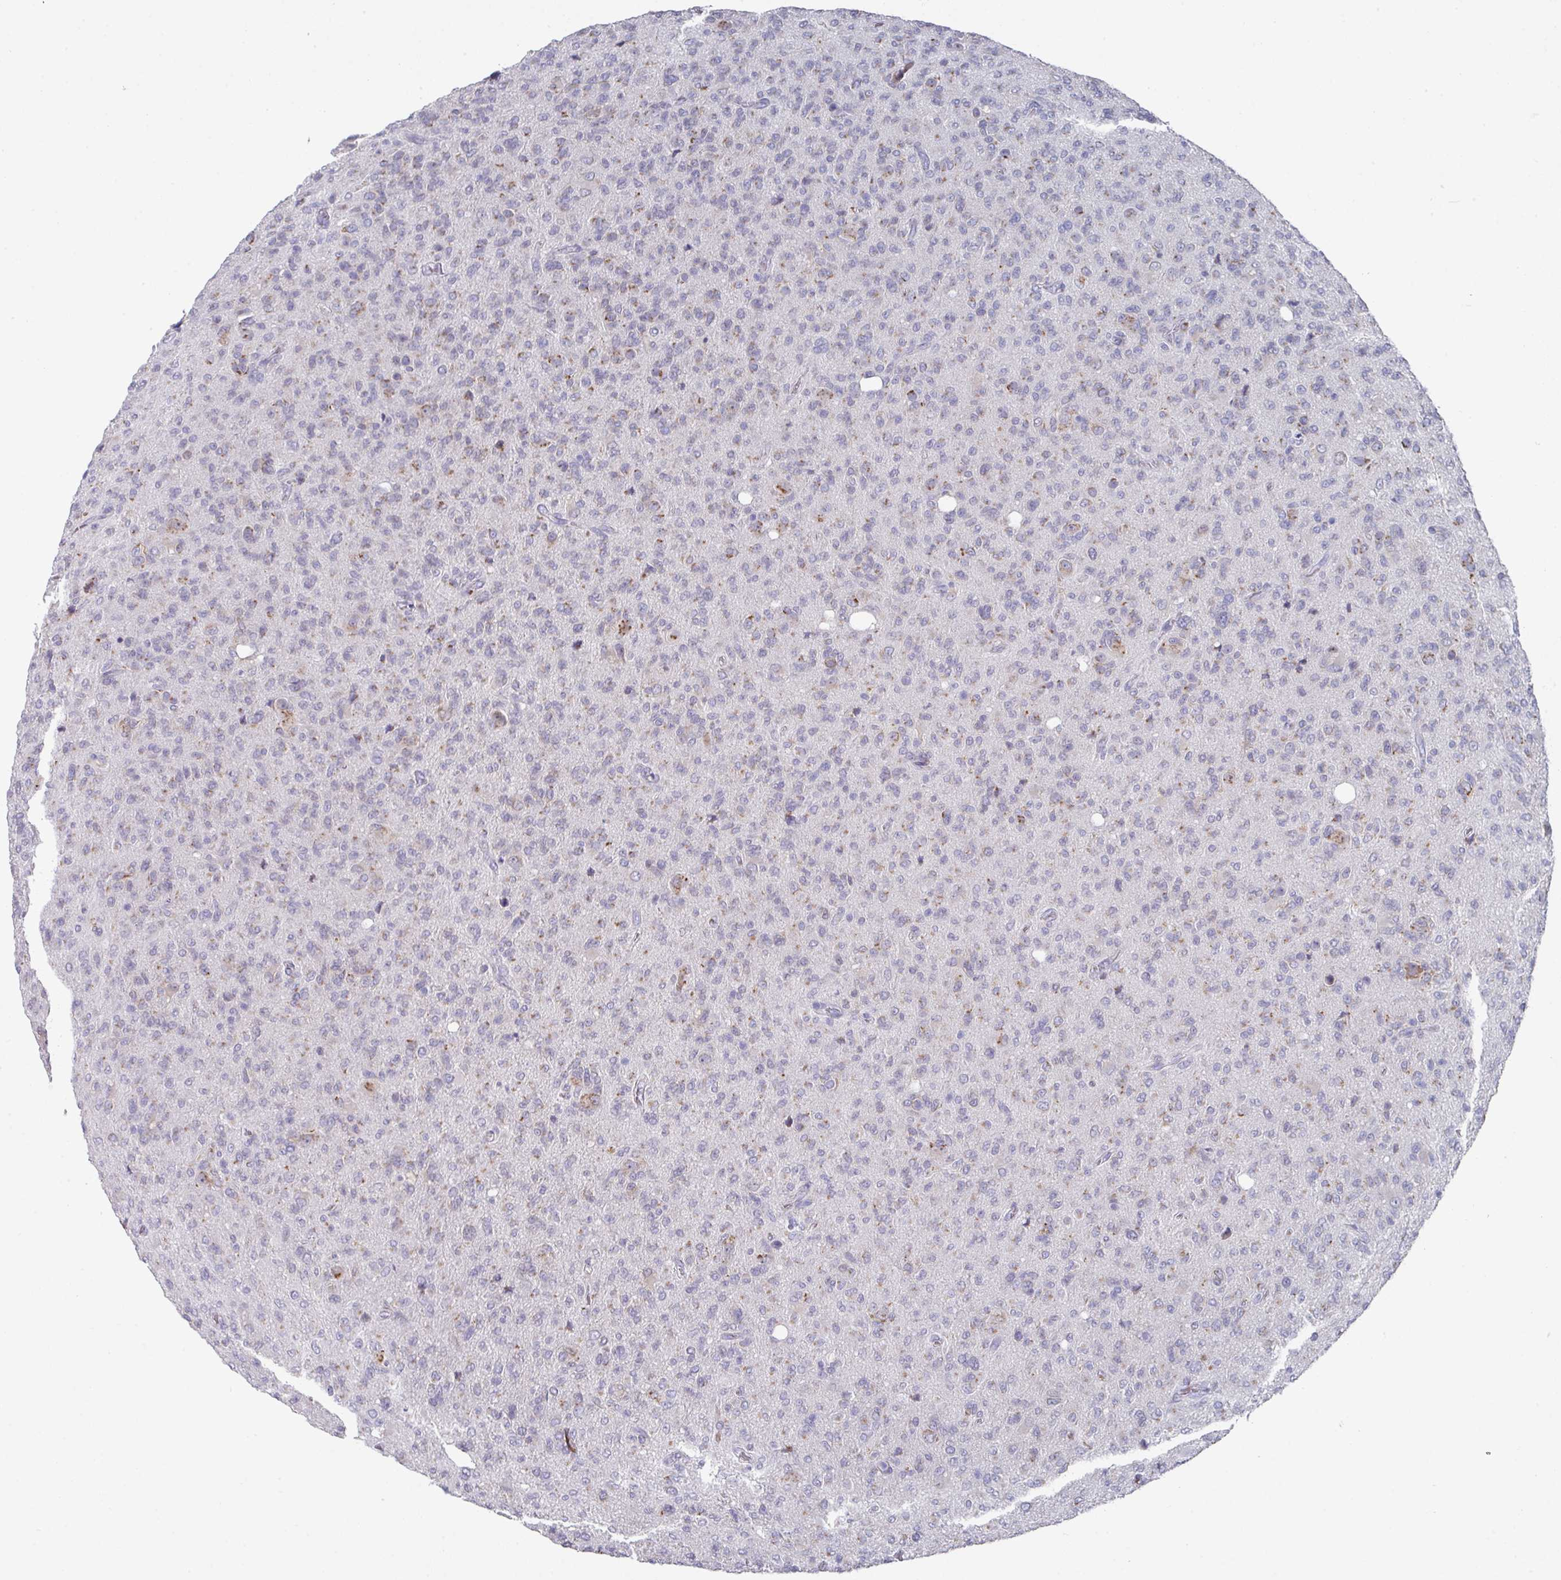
{"staining": {"intensity": "weak", "quantity": "<25%", "location": "cytoplasmic/membranous"}, "tissue": "glioma", "cell_type": "Tumor cells", "image_type": "cancer", "snomed": [{"axis": "morphology", "description": "Glioma, malignant, High grade"}, {"axis": "topography", "description": "Brain"}], "caption": "Malignant glioma (high-grade) was stained to show a protein in brown. There is no significant staining in tumor cells.", "gene": "VKORC1L1", "patient": {"sex": "female", "age": 57}}